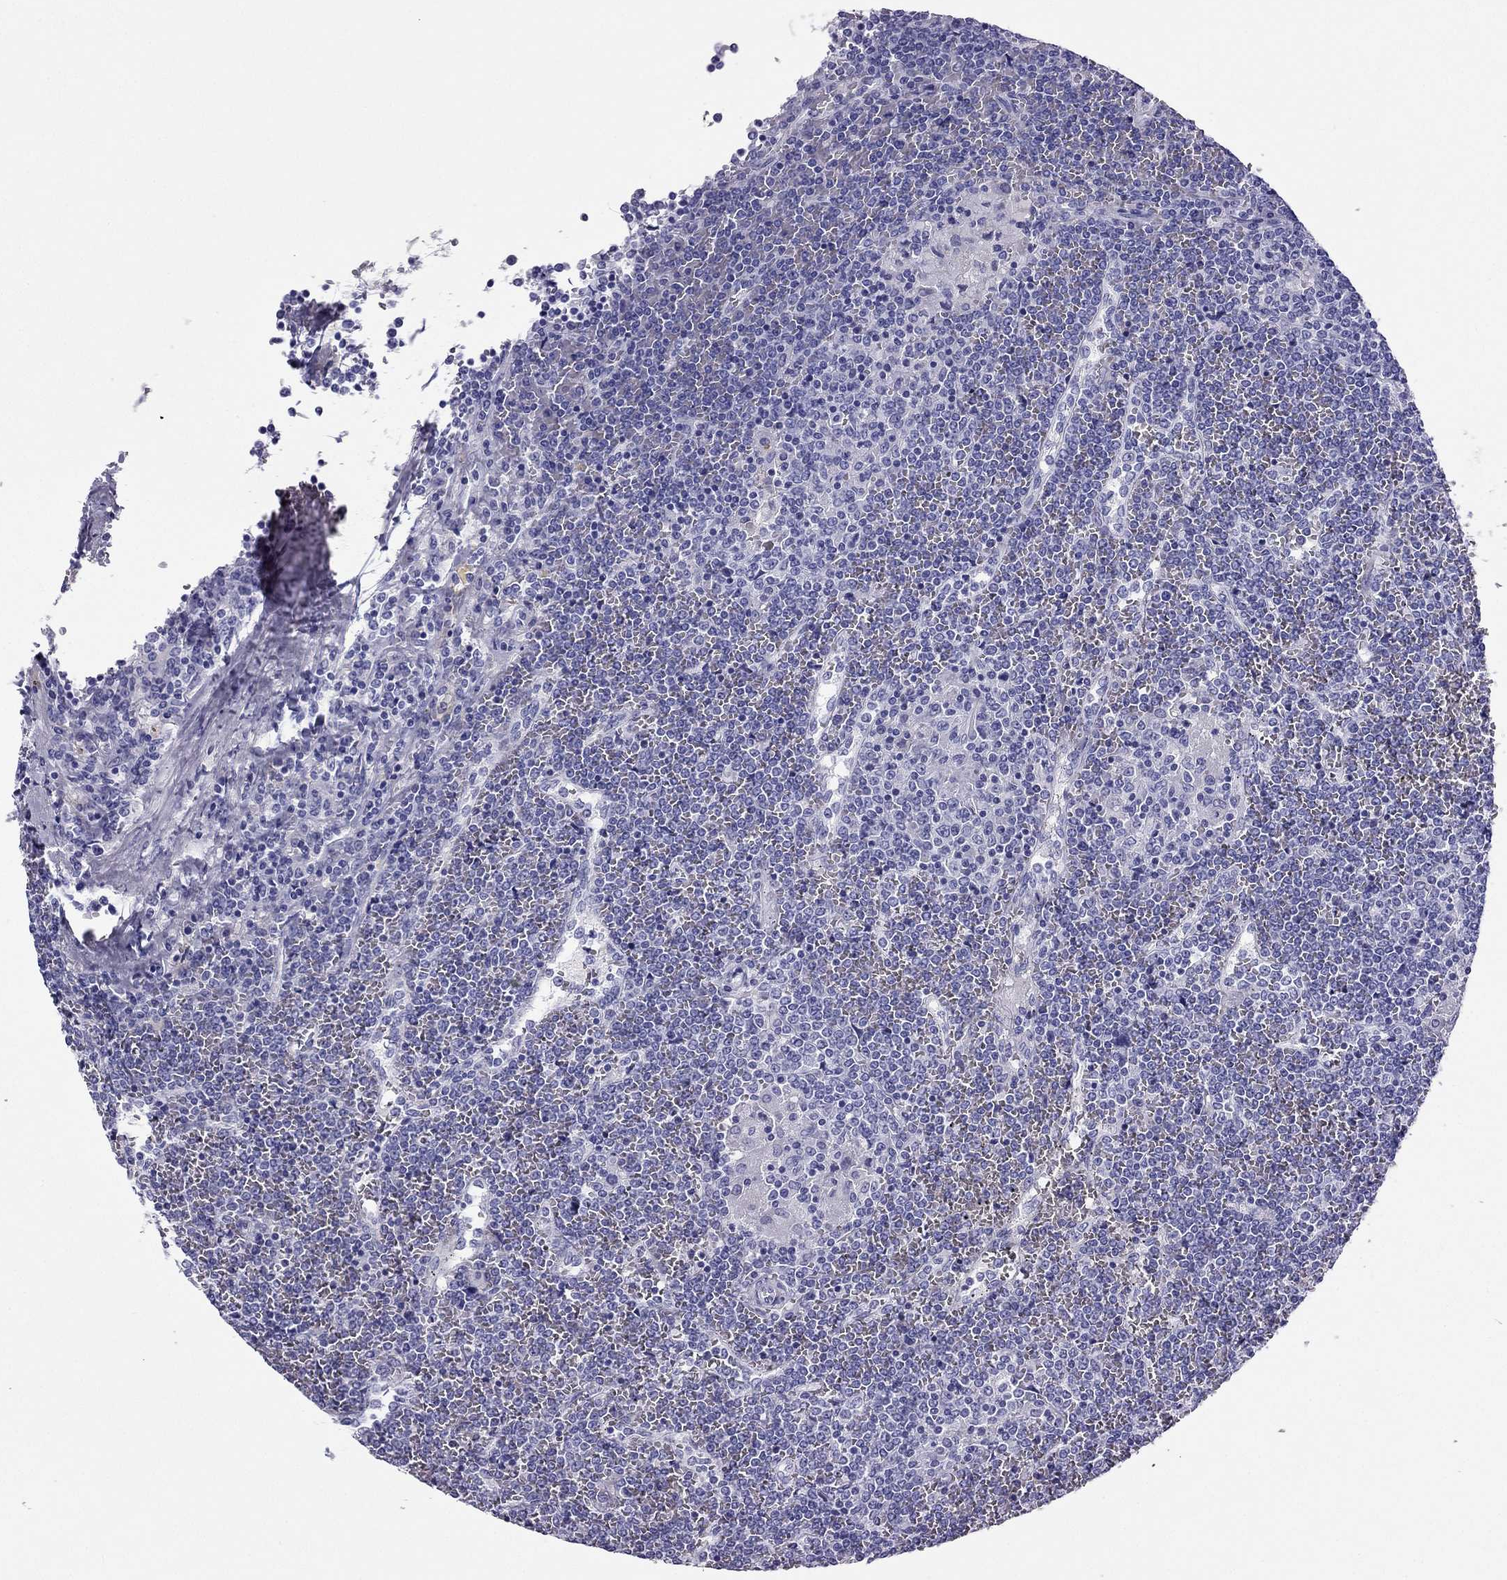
{"staining": {"intensity": "negative", "quantity": "none", "location": "none"}, "tissue": "lymphoma", "cell_type": "Tumor cells", "image_type": "cancer", "snomed": [{"axis": "morphology", "description": "Malignant lymphoma, non-Hodgkin's type, Low grade"}, {"axis": "topography", "description": "Spleen"}], "caption": "Immunohistochemistry image of neoplastic tissue: human lymphoma stained with DAB (3,3'-diaminobenzidine) exhibits no significant protein positivity in tumor cells.", "gene": "PDE6A", "patient": {"sex": "female", "age": 19}}